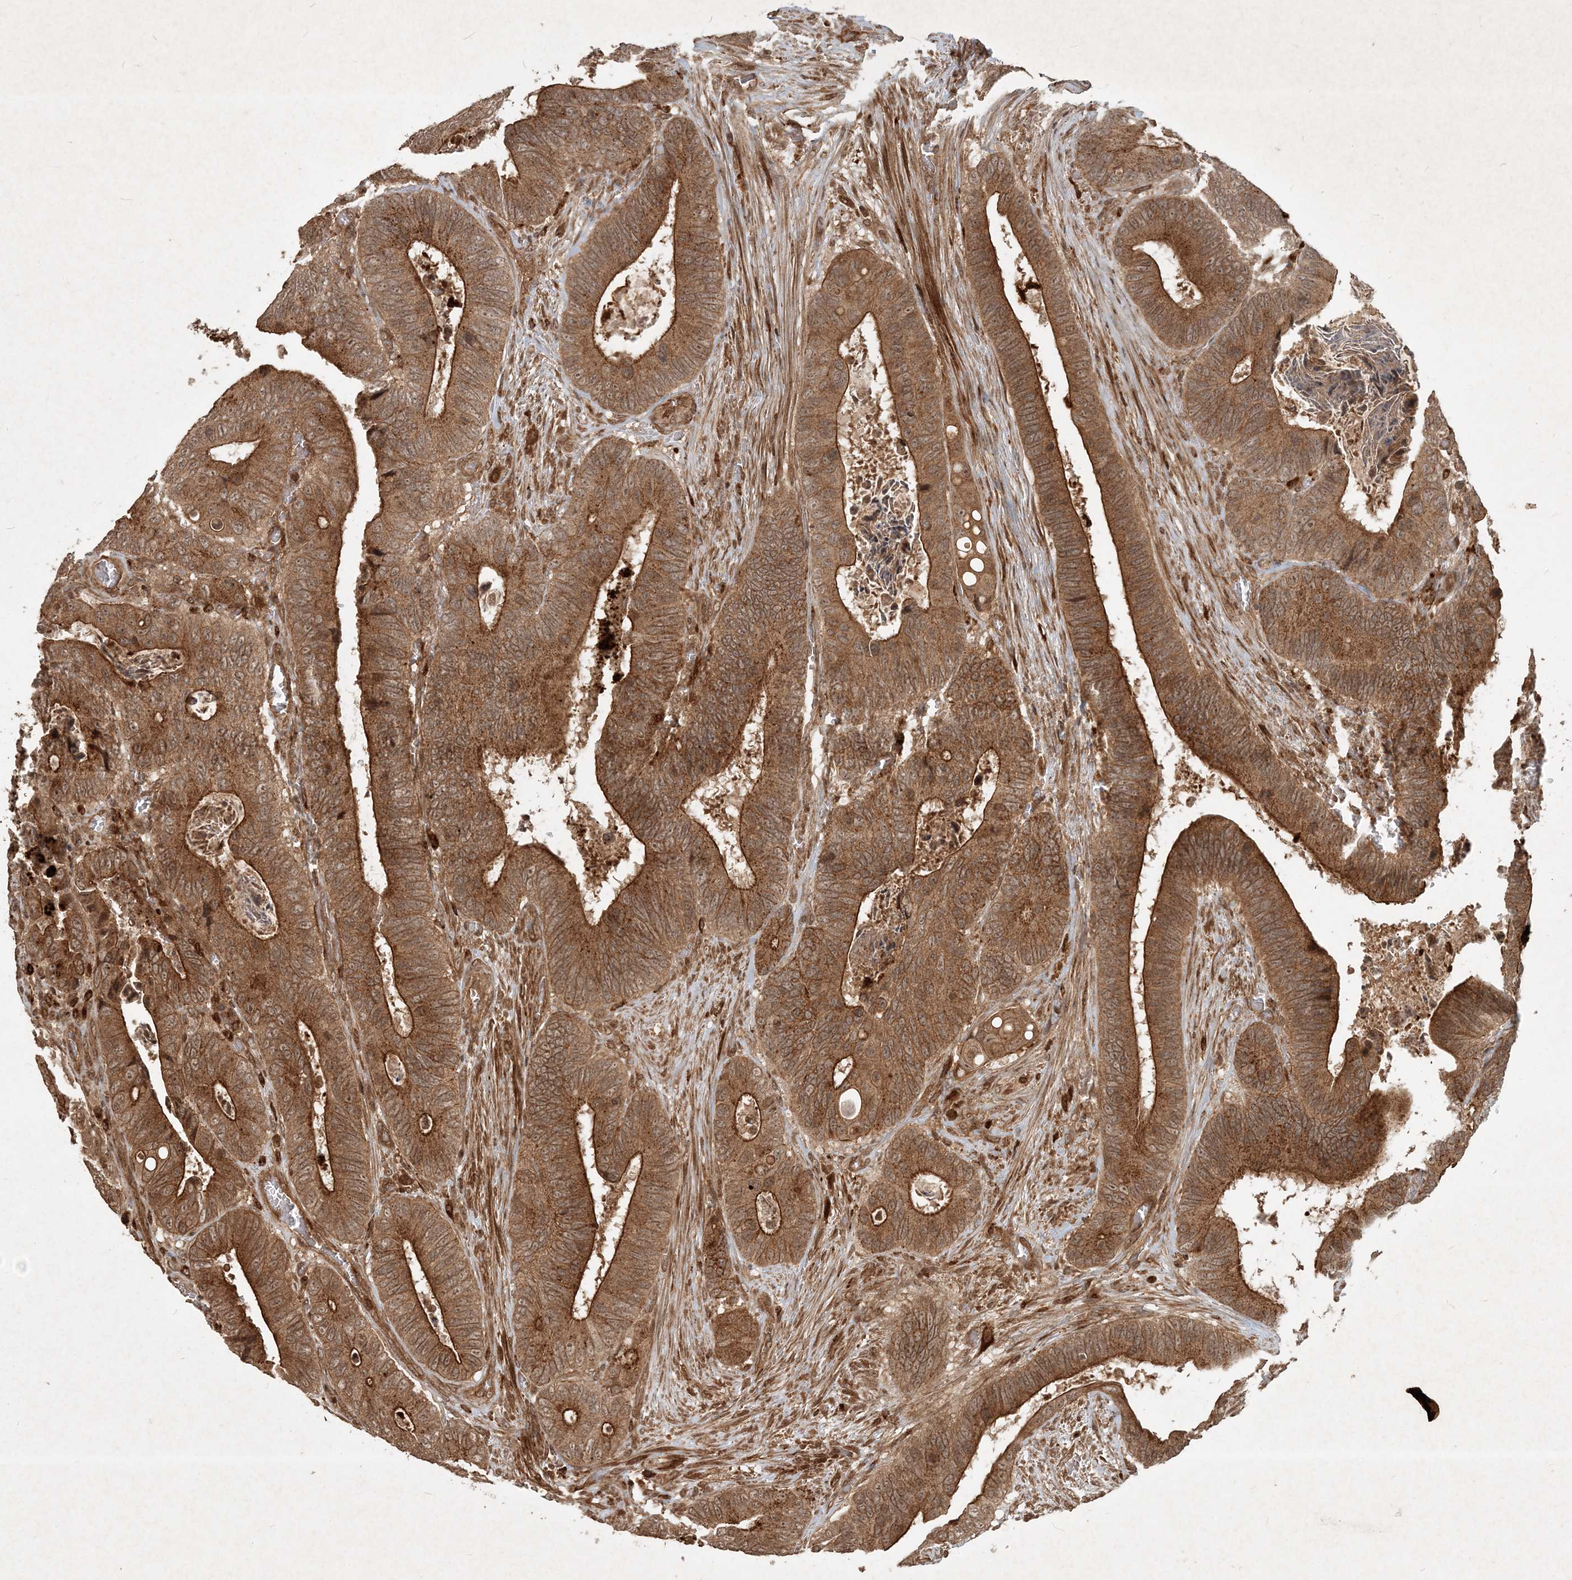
{"staining": {"intensity": "strong", "quantity": ">75%", "location": "cytoplasmic/membranous"}, "tissue": "colorectal cancer", "cell_type": "Tumor cells", "image_type": "cancer", "snomed": [{"axis": "morphology", "description": "Adenocarcinoma, NOS"}, {"axis": "topography", "description": "Colon"}], "caption": "Immunohistochemical staining of colorectal cancer exhibits high levels of strong cytoplasmic/membranous protein positivity in about >75% of tumor cells.", "gene": "NARS1", "patient": {"sex": "male", "age": 72}}